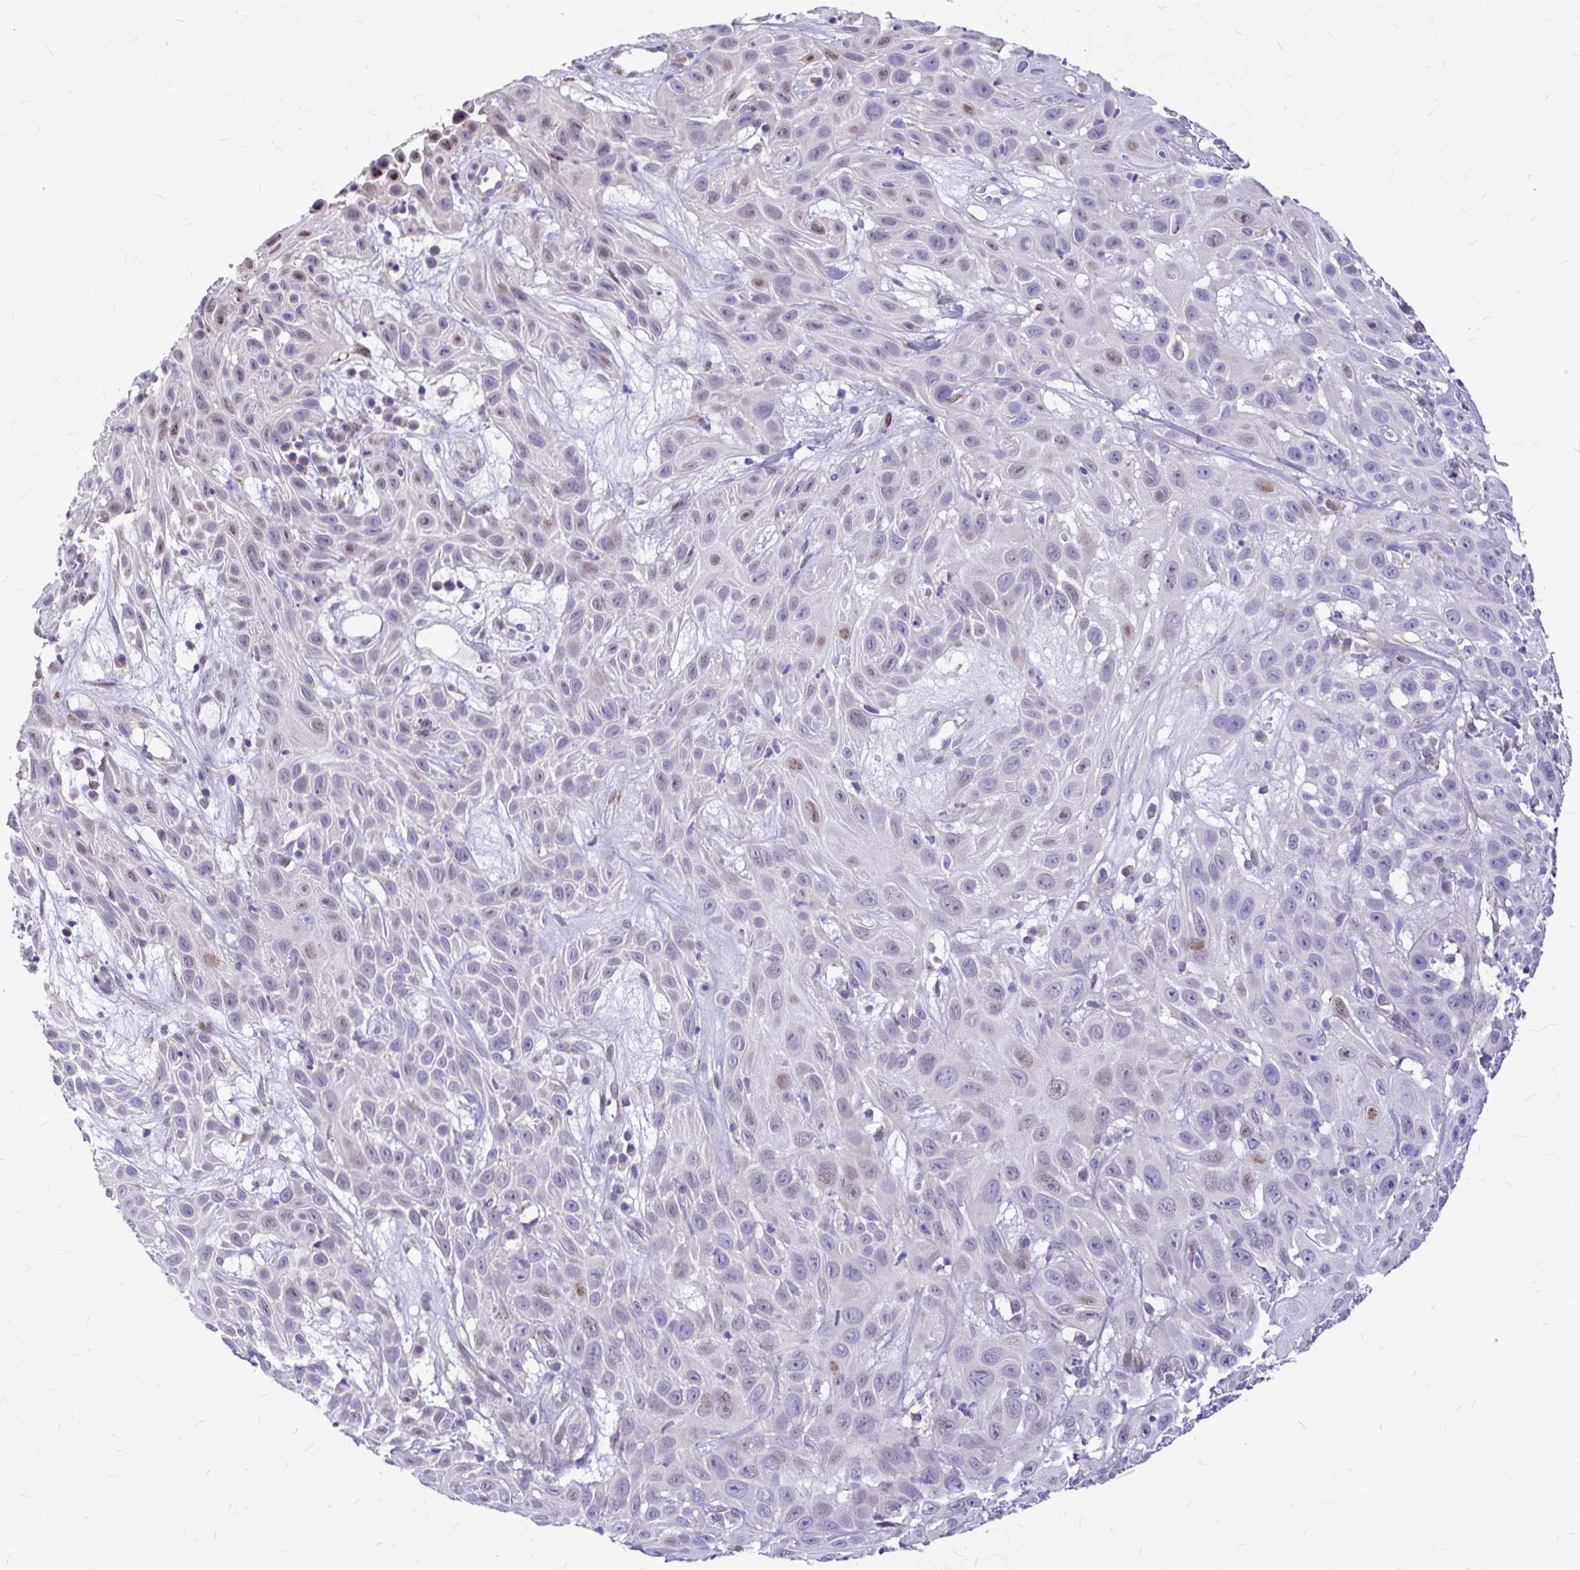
{"staining": {"intensity": "negative", "quantity": "none", "location": "none"}, "tissue": "skin cancer", "cell_type": "Tumor cells", "image_type": "cancer", "snomed": [{"axis": "morphology", "description": "Squamous cell carcinoma, NOS"}, {"axis": "topography", "description": "Skin"}], "caption": "DAB (3,3'-diaminobenzidine) immunohistochemical staining of human skin cancer displays no significant staining in tumor cells.", "gene": "GABBR2", "patient": {"sex": "male", "age": 82}}